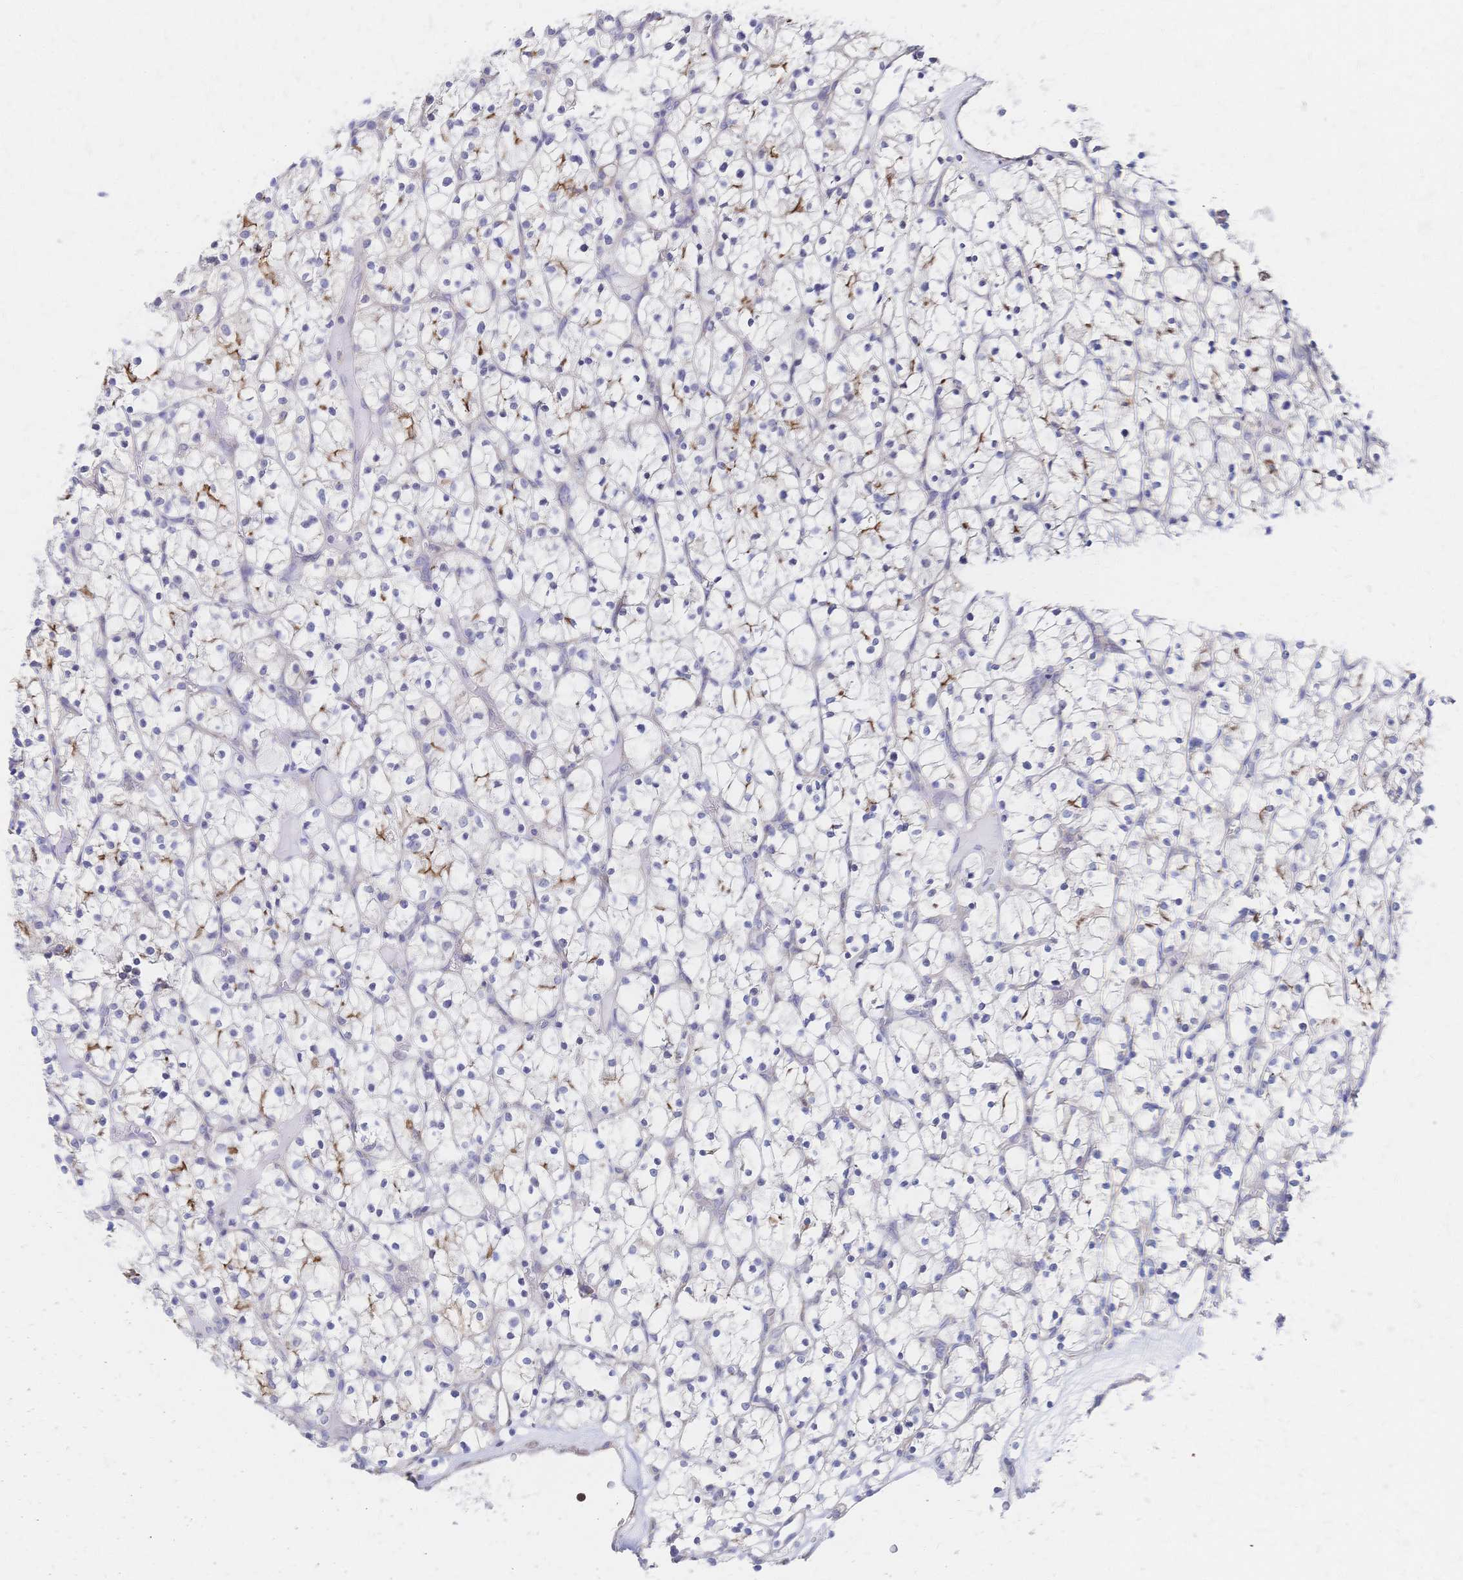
{"staining": {"intensity": "moderate", "quantity": "<25%", "location": "cytoplasmic/membranous"}, "tissue": "renal cancer", "cell_type": "Tumor cells", "image_type": "cancer", "snomed": [{"axis": "morphology", "description": "Adenocarcinoma, NOS"}, {"axis": "topography", "description": "Kidney"}], "caption": "High-magnification brightfield microscopy of adenocarcinoma (renal) stained with DAB (brown) and counterstained with hematoxylin (blue). tumor cells exhibit moderate cytoplasmic/membranous staining is identified in approximately<25% of cells.", "gene": "SLC5A1", "patient": {"sex": "female", "age": 64}}